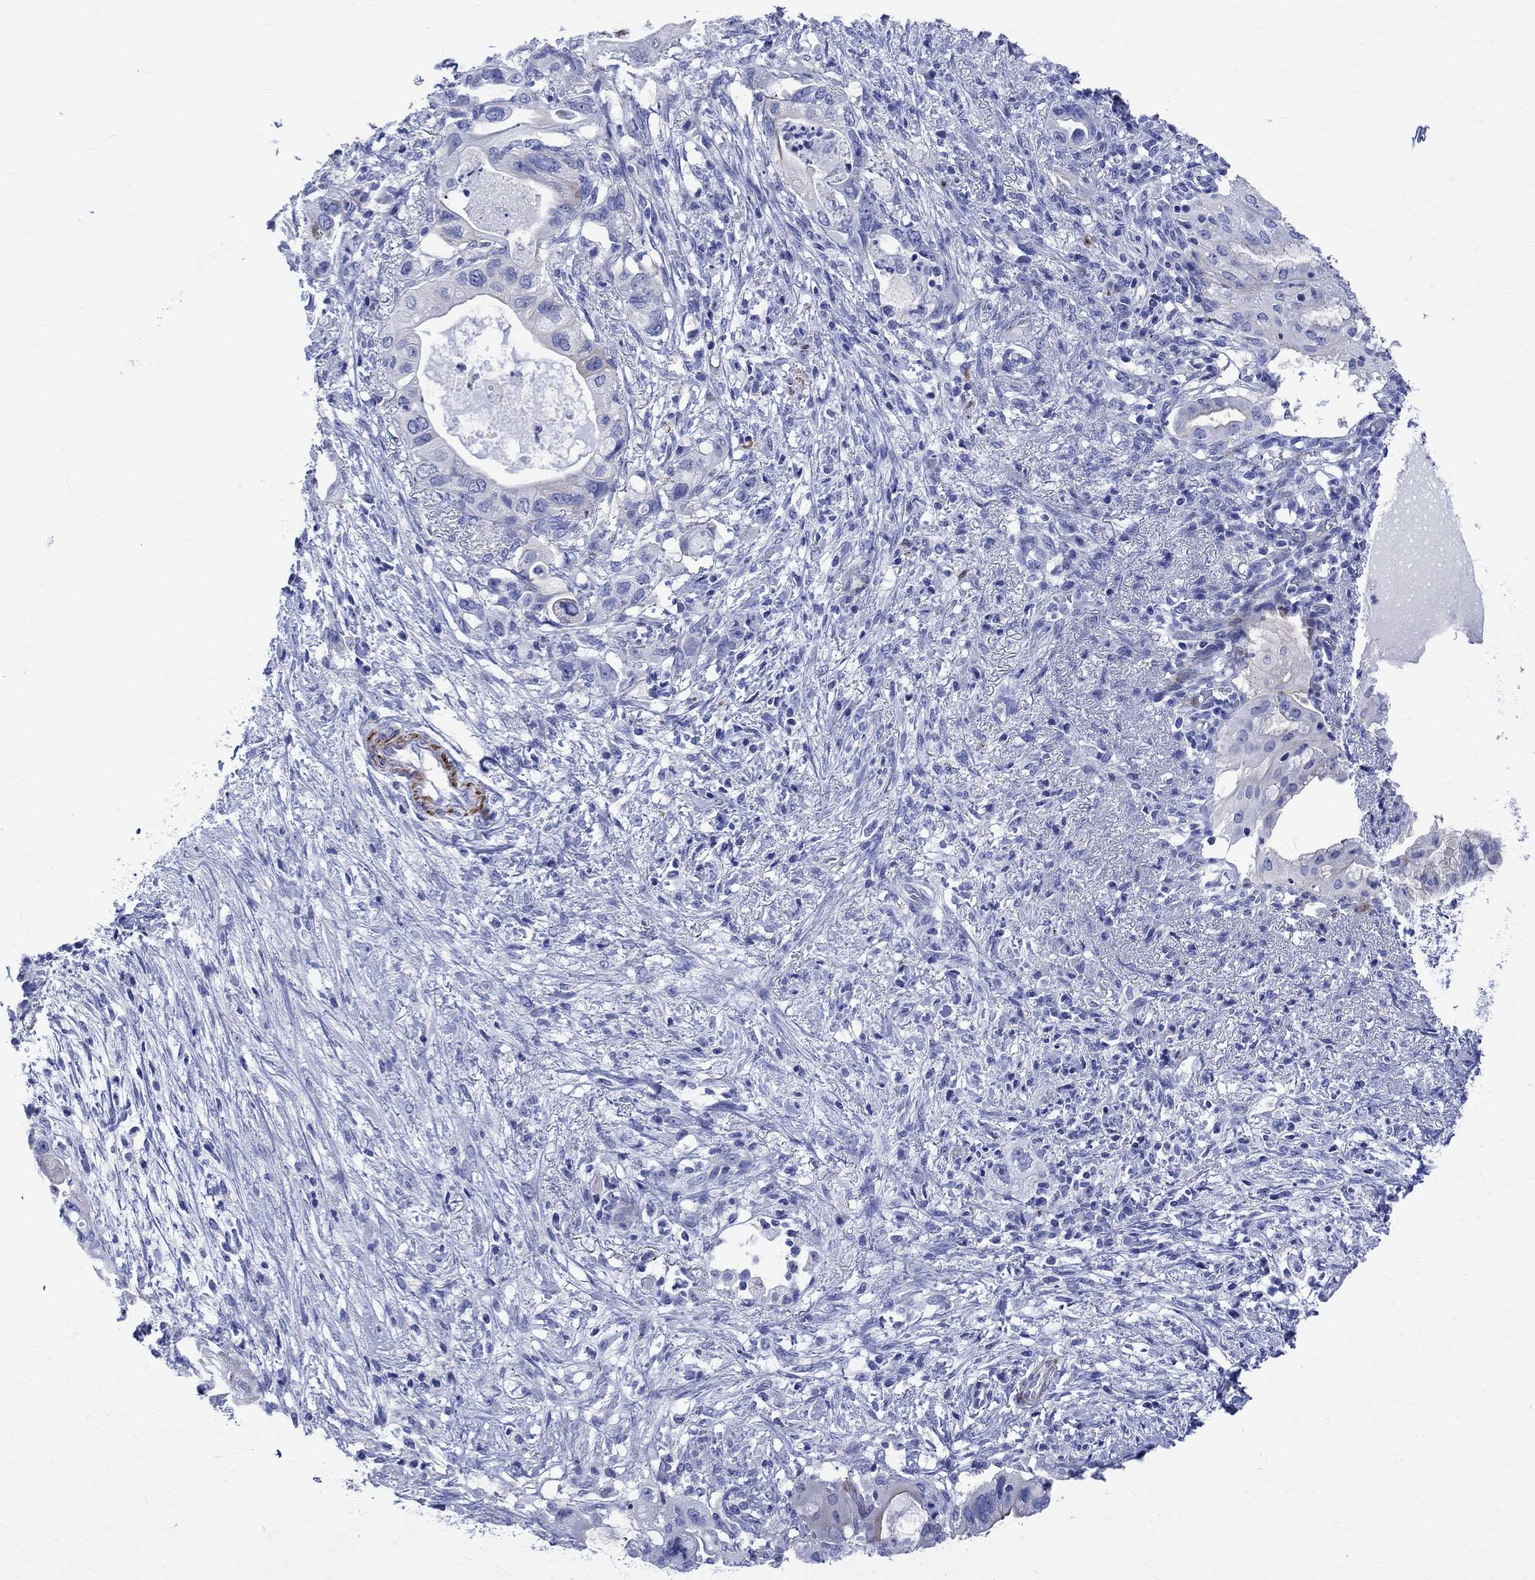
{"staining": {"intensity": "weak", "quantity": "<25%", "location": "cytoplasmic/membranous"}, "tissue": "pancreatic cancer", "cell_type": "Tumor cells", "image_type": "cancer", "snomed": [{"axis": "morphology", "description": "Adenocarcinoma, NOS"}, {"axis": "topography", "description": "Pancreas"}], "caption": "The immunohistochemistry photomicrograph has no significant staining in tumor cells of adenocarcinoma (pancreatic) tissue.", "gene": "PARVB", "patient": {"sex": "female", "age": 72}}